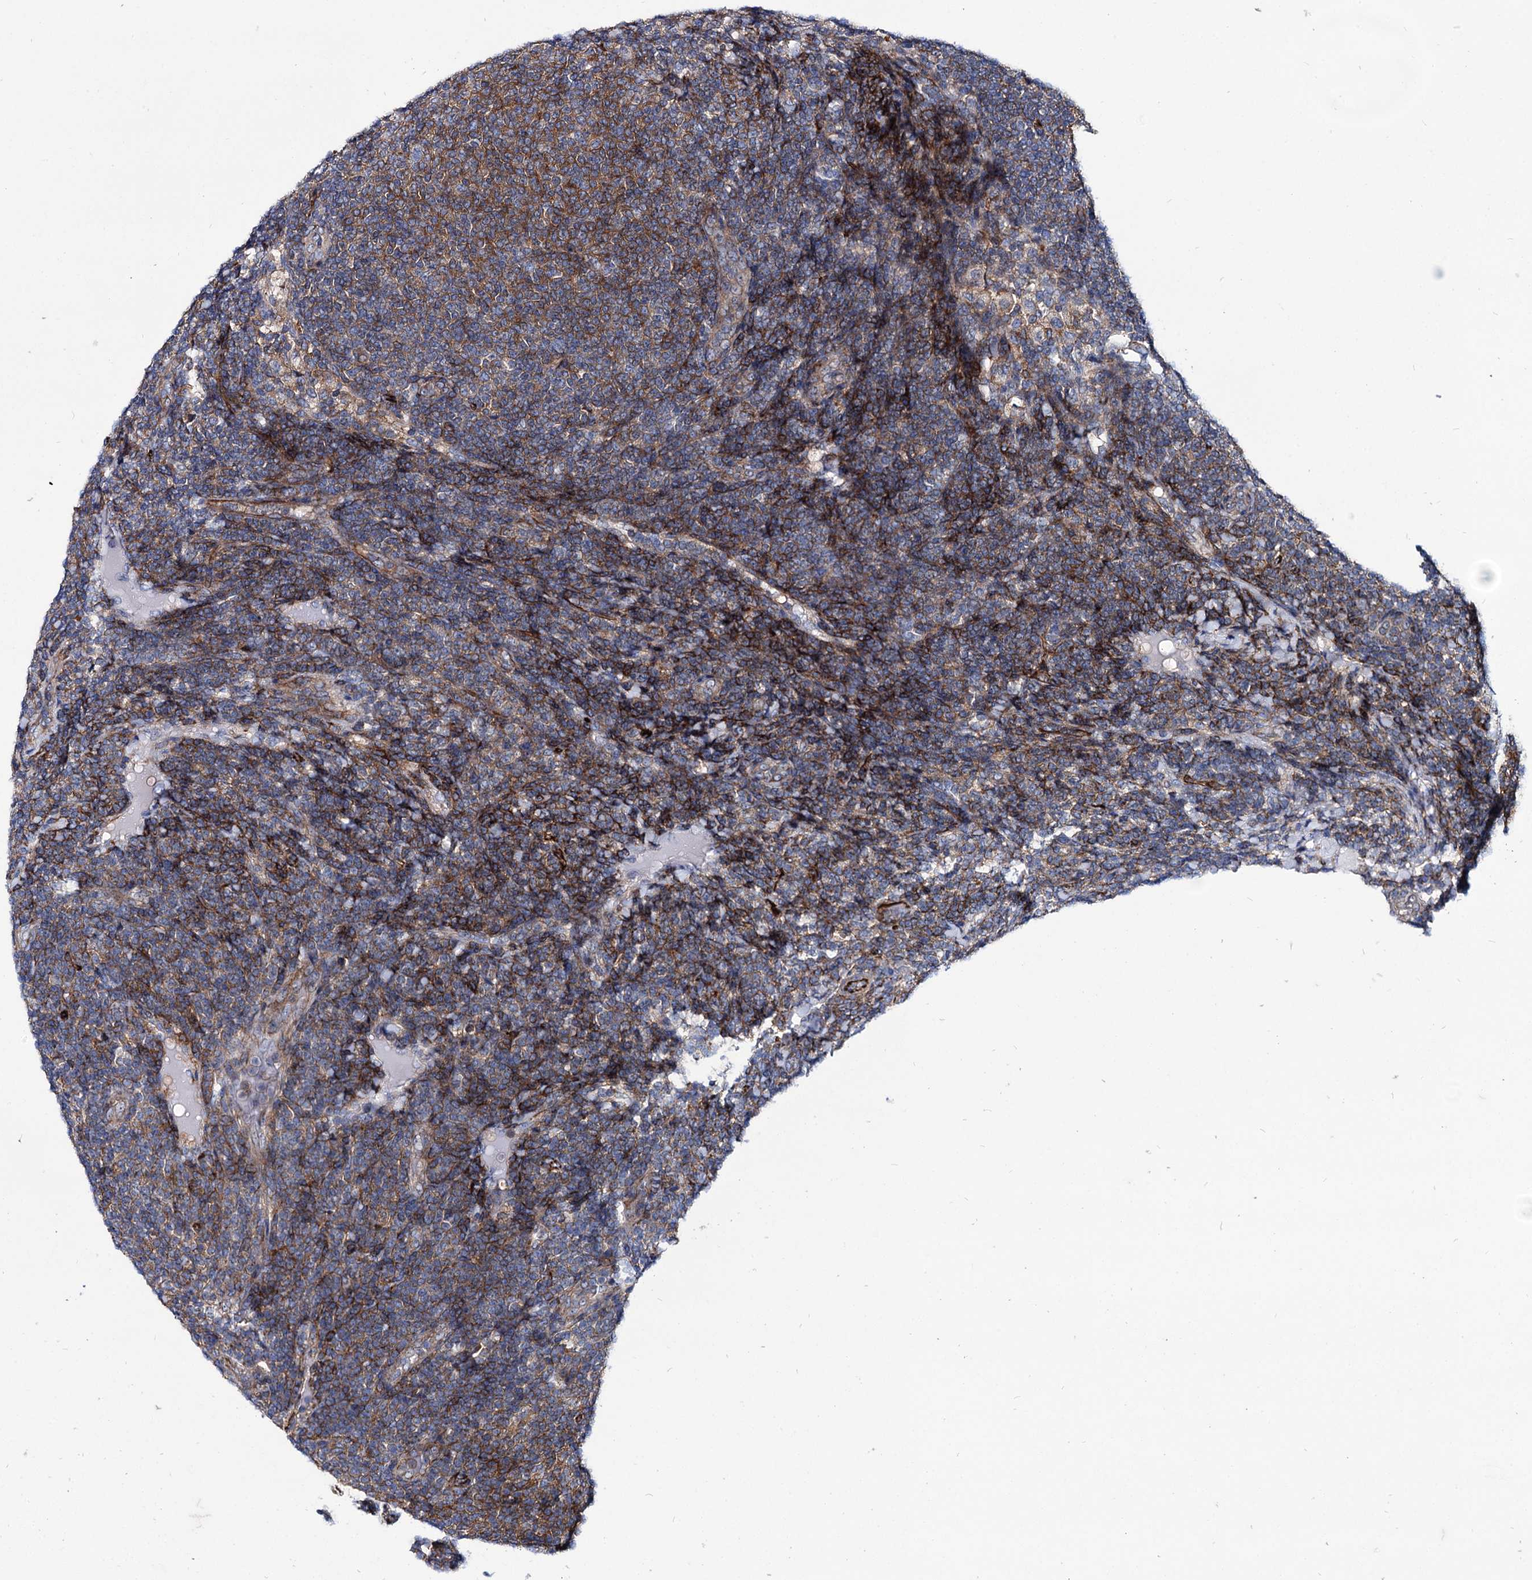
{"staining": {"intensity": "moderate", "quantity": ">75%", "location": "cytoplasmic/membranous"}, "tissue": "lymphoma", "cell_type": "Tumor cells", "image_type": "cancer", "snomed": [{"axis": "morphology", "description": "Malignant lymphoma, non-Hodgkin's type, Low grade"}, {"axis": "topography", "description": "Lymph node"}], "caption": "Immunohistochemical staining of lymphoma shows moderate cytoplasmic/membranous protein positivity in approximately >75% of tumor cells. (DAB IHC, brown staining for protein, blue staining for nuclei).", "gene": "AXL", "patient": {"sex": "male", "age": 66}}